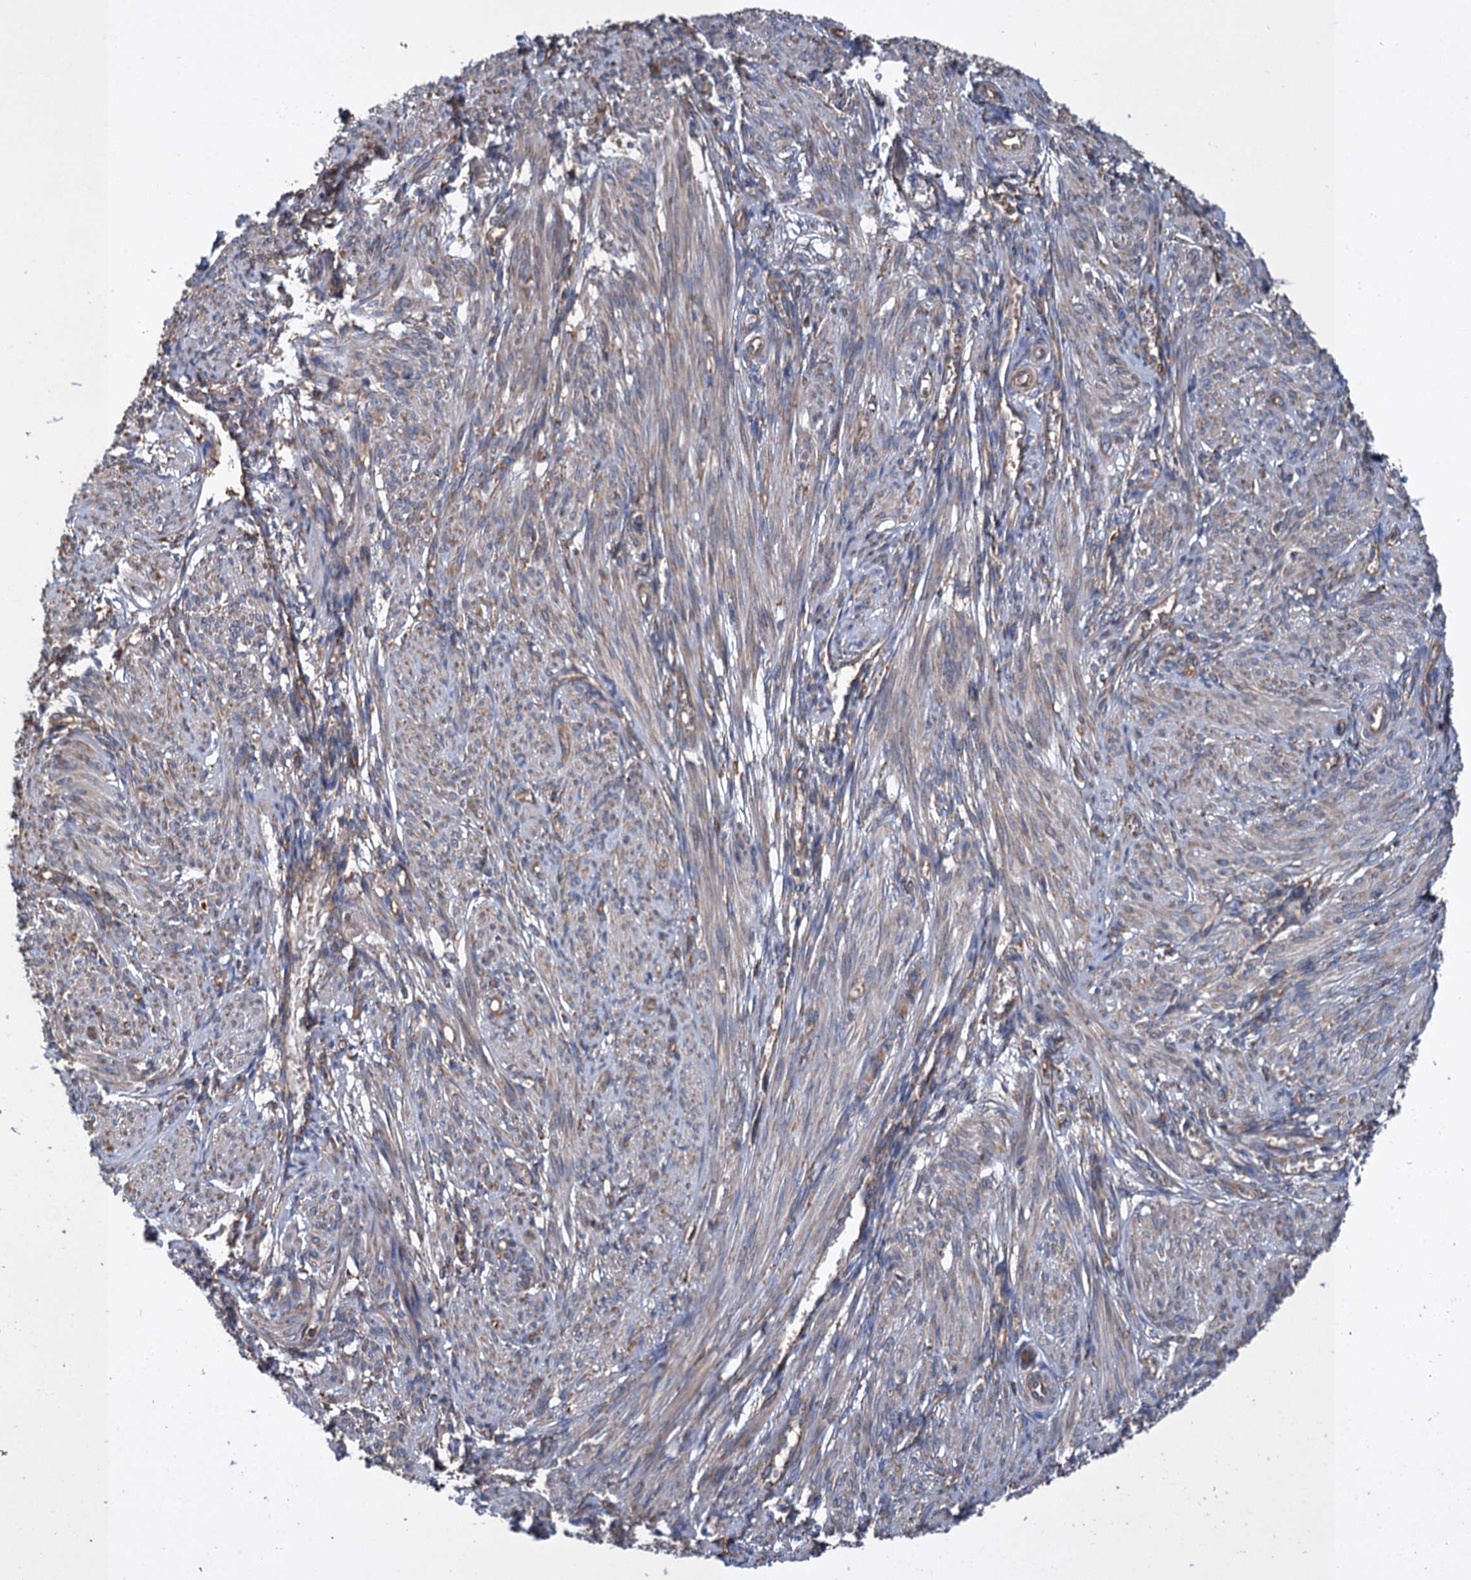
{"staining": {"intensity": "weak", "quantity": "<25%", "location": "cytoplasmic/membranous"}, "tissue": "smooth muscle", "cell_type": "Smooth muscle cells", "image_type": "normal", "snomed": [{"axis": "morphology", "description": "Normal tissue, NOS"}, {"axis": "topography", "description": "Smooth muscle"}], "caption": "A histopathology image of smooth muscle stained for a protein demonstrates no brown staining in smooth muscle cells. (DAB immunohistochemistry (IHC) with hematoxylin counter stain).", "gene": "LINS1", "patient": {"sex": "female", "age": 39}}